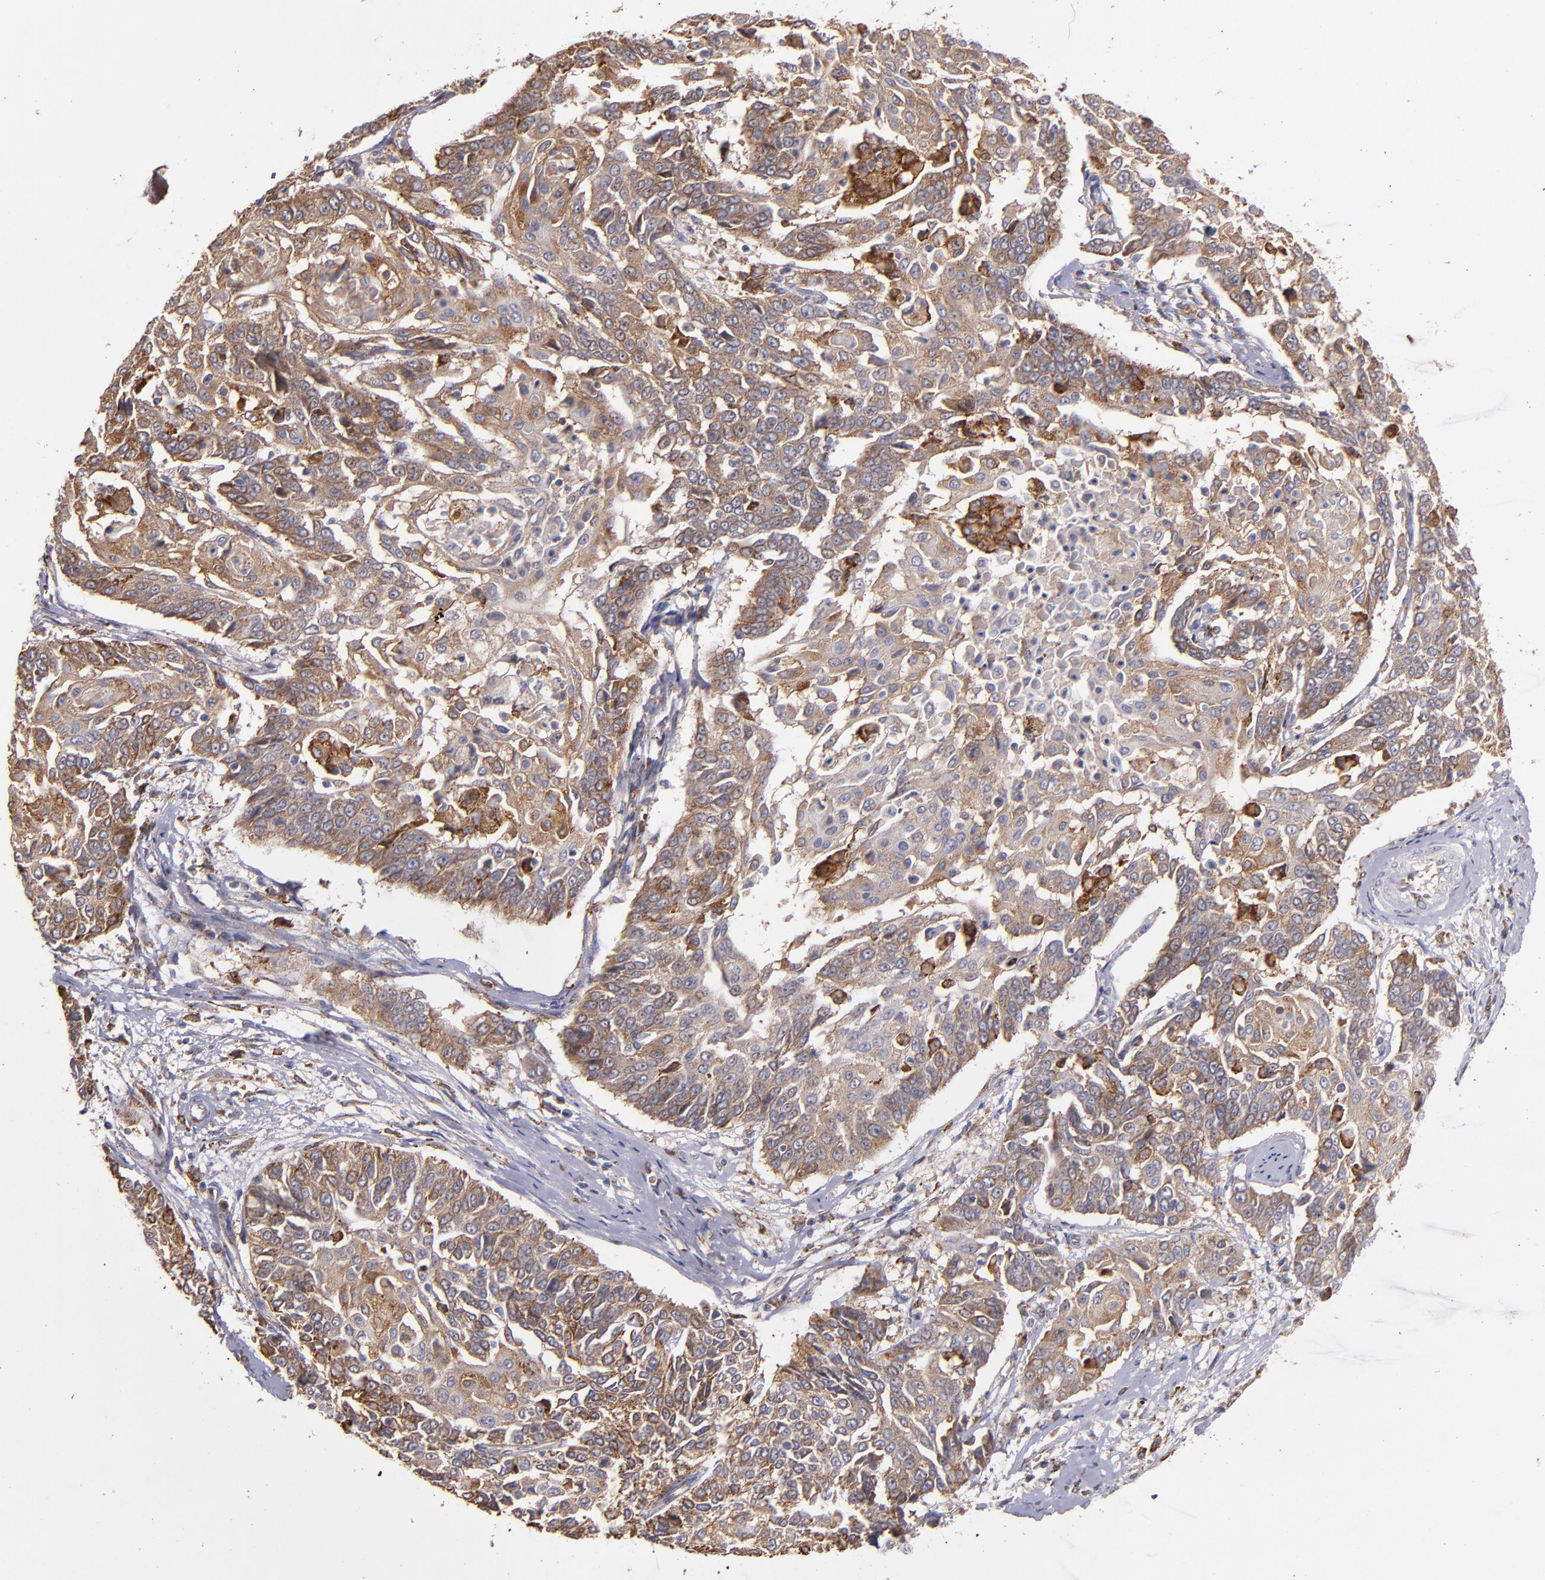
{"staining": {"intensity": "moderate", "quantity": ">75%", "location": "cytoplasmic/membranous"}, "tissue": "cervical cancer", "cell_type": "Tumor cells", "image_type": "cancer", "snomed": [{"axis": "morphology", "description": "Squamous cell carcinoma, NOS"}, {"axis": "topography", "description": "Cervix"}], "caption": "Protein expression by IHC exhibits moderate cytoplasmic/membranous staining in about >75% of tumor cells in squamous cell carcinoma (cervical). The protein is shown in brown color, while the nuclei are stained blue.", "gene": "IFIH1", "patient": {"sex": "female", "age": 64}}